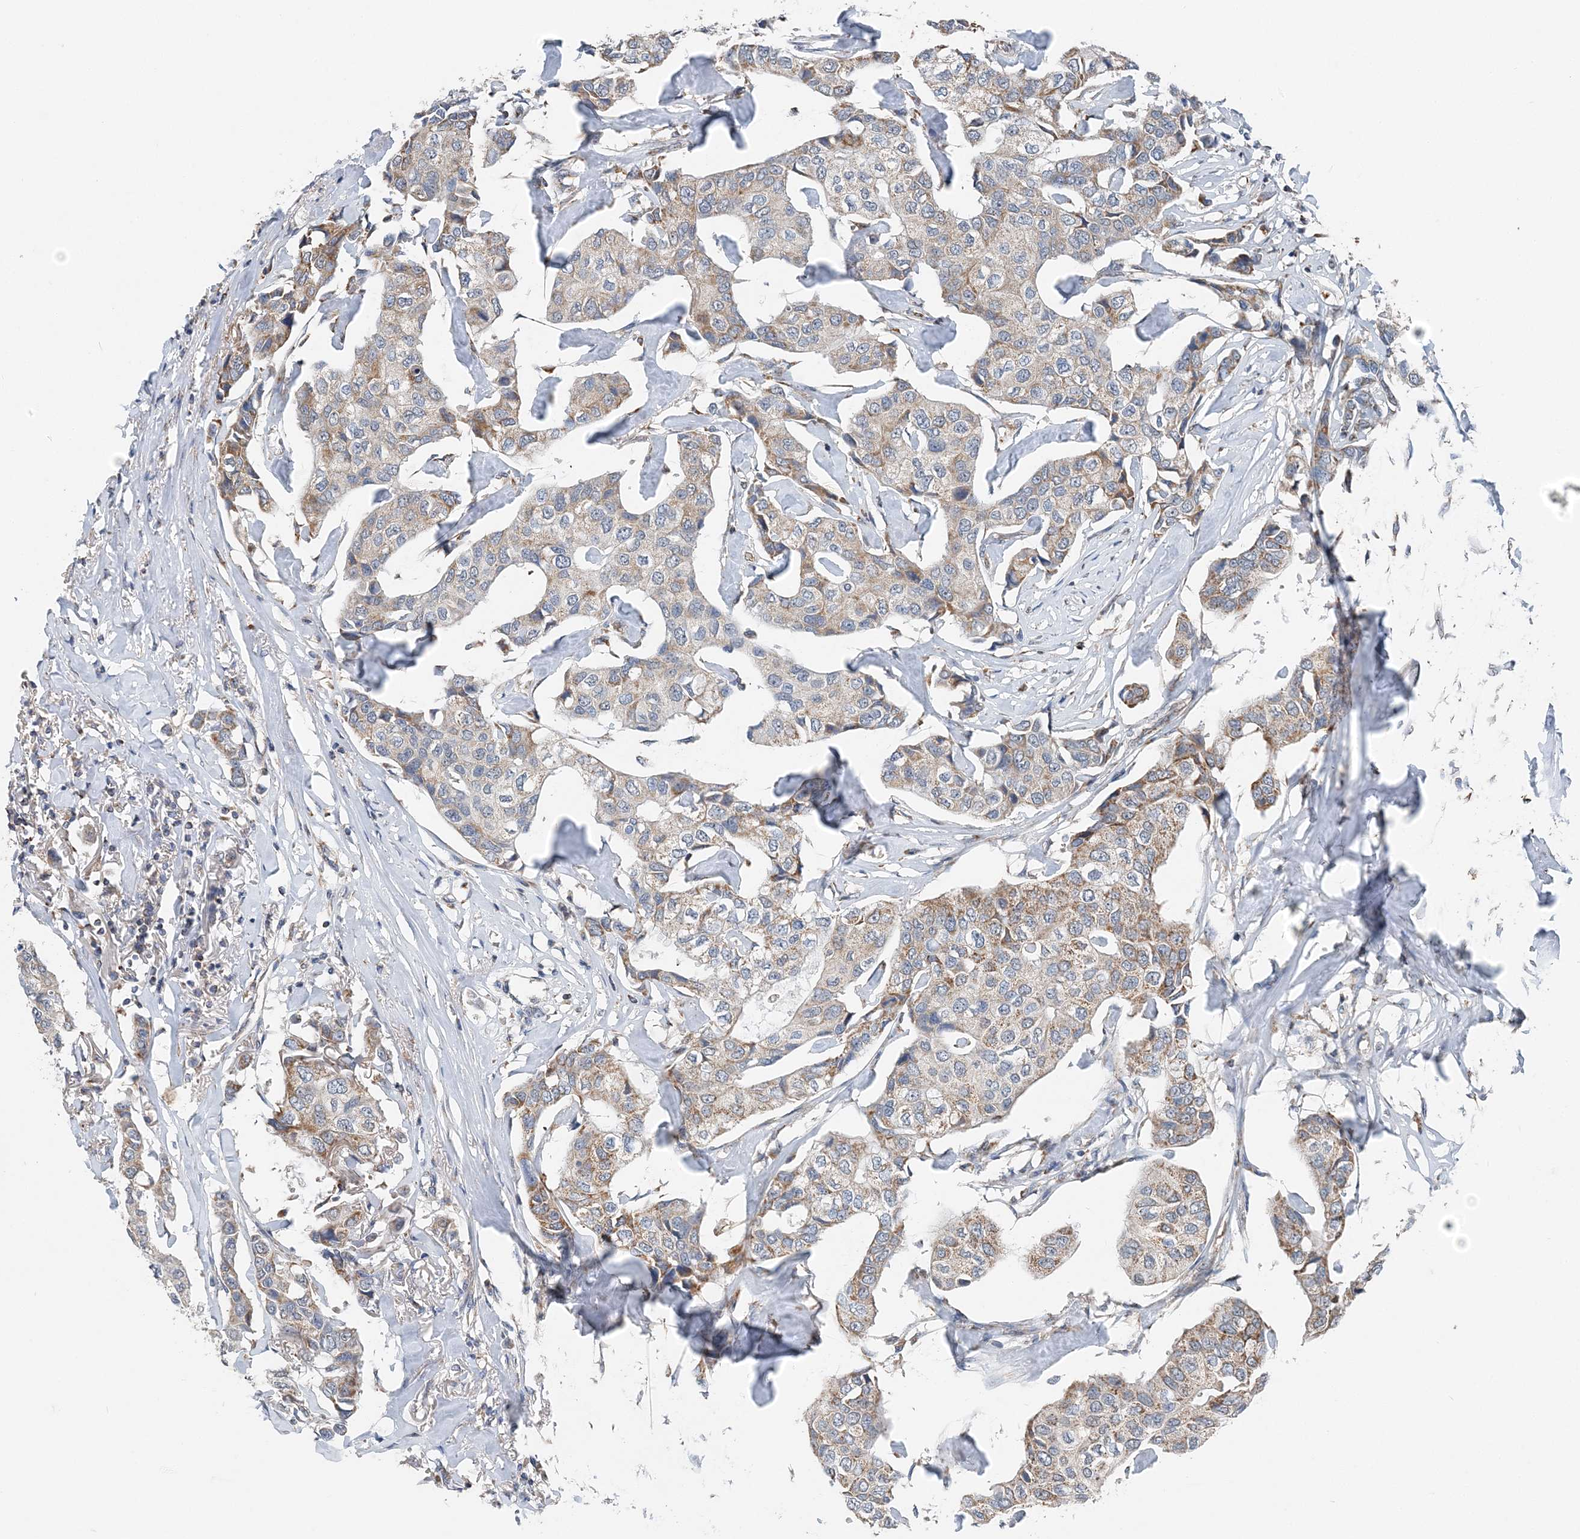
{"staining": {"intensity": "weak", "quantity": "25%-75%", "location": "cytoplasmic/membranous"}, "tissue": "breast cancer", "cell_type": "Tumor cells", "image_type": "cancer", "snomed": [{"axis": "morphology", "description": "Duct carcinoma"}, {"axis": "topography", "description": "Breast"}], "caption": "Protein expression analysis of human breast cancer (invasive ductal carcinoma) reveals weak cytoplasmic/membranous staining in approximately 25%-75% of tumor cells.", "gene": "SPRY2", "patient": {"sex": "female", "age": 80}}